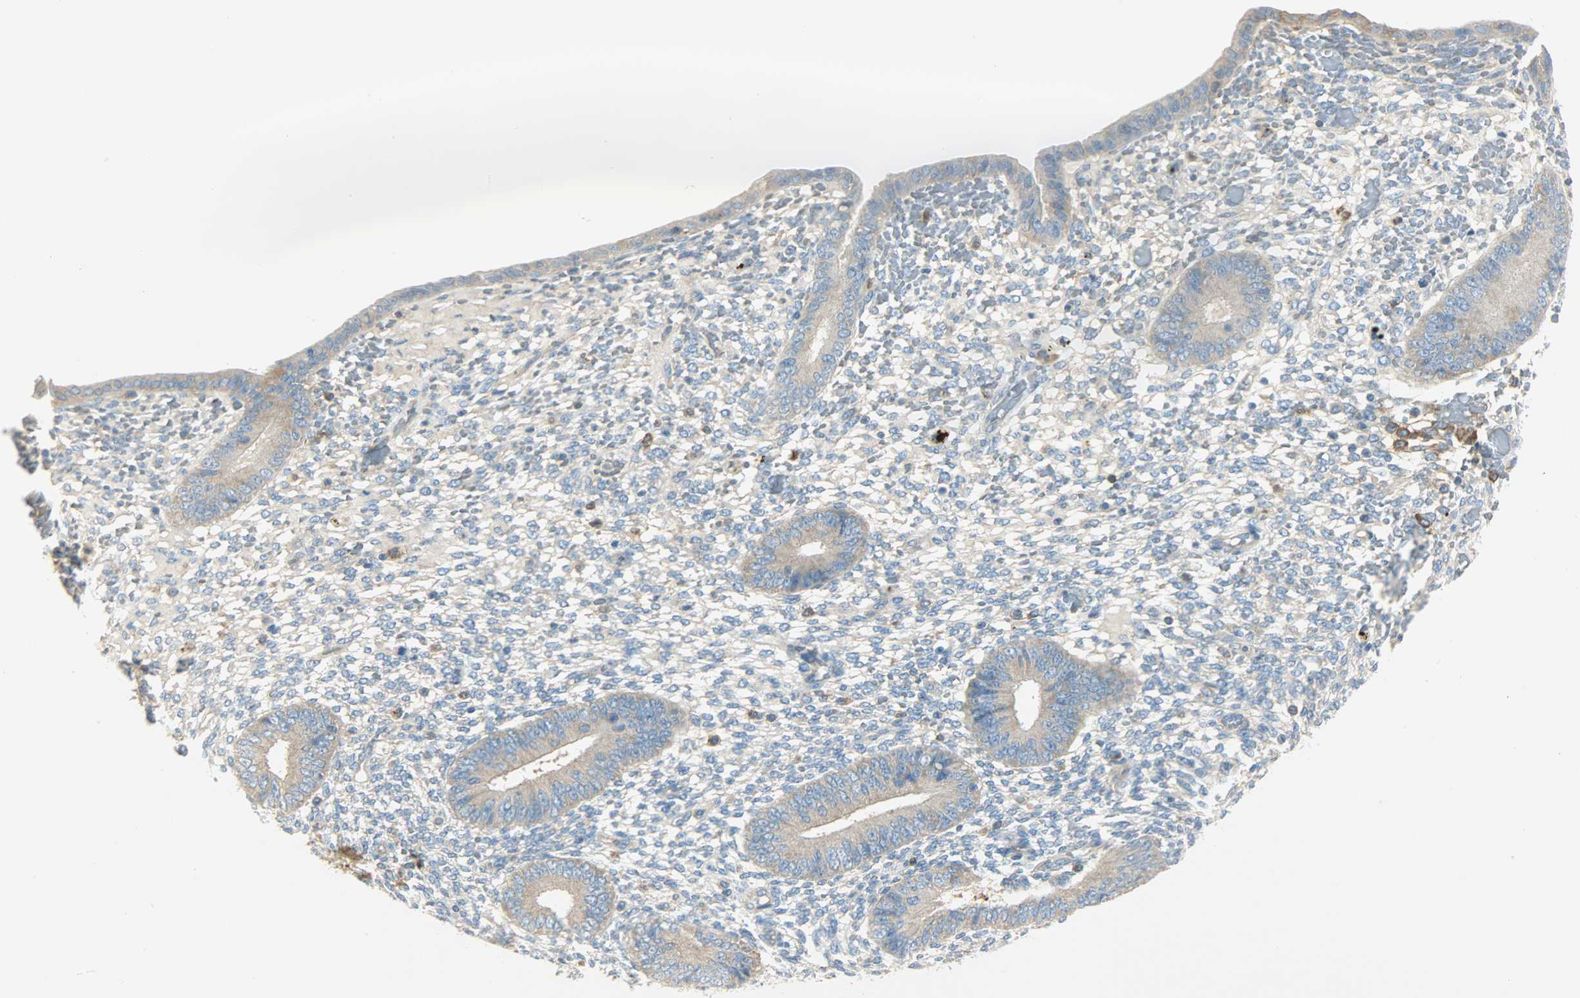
{"staining": {"intensity": "negative", "quantity": "none", "location": "none"}, "tissue": "endometrium", "cell_type": "Cells in endometrial stroma", "image_type": "normal", "snomed": [{"axis": "morphology", "description": "Normal tissue, NOS"}, {"axis": "topography", "description": "Endometrium"}], "caption": "Cells in endometrial stroma show no significant protein positivity in benign endometrium. Brightfield microscopy of immunohistochemistry (IHC) stained with DAB (brown) and hematoxylin (blue), captured at high magnification.", "gene": "WARS1", "patient": {"sex": "female", "age": 42}}